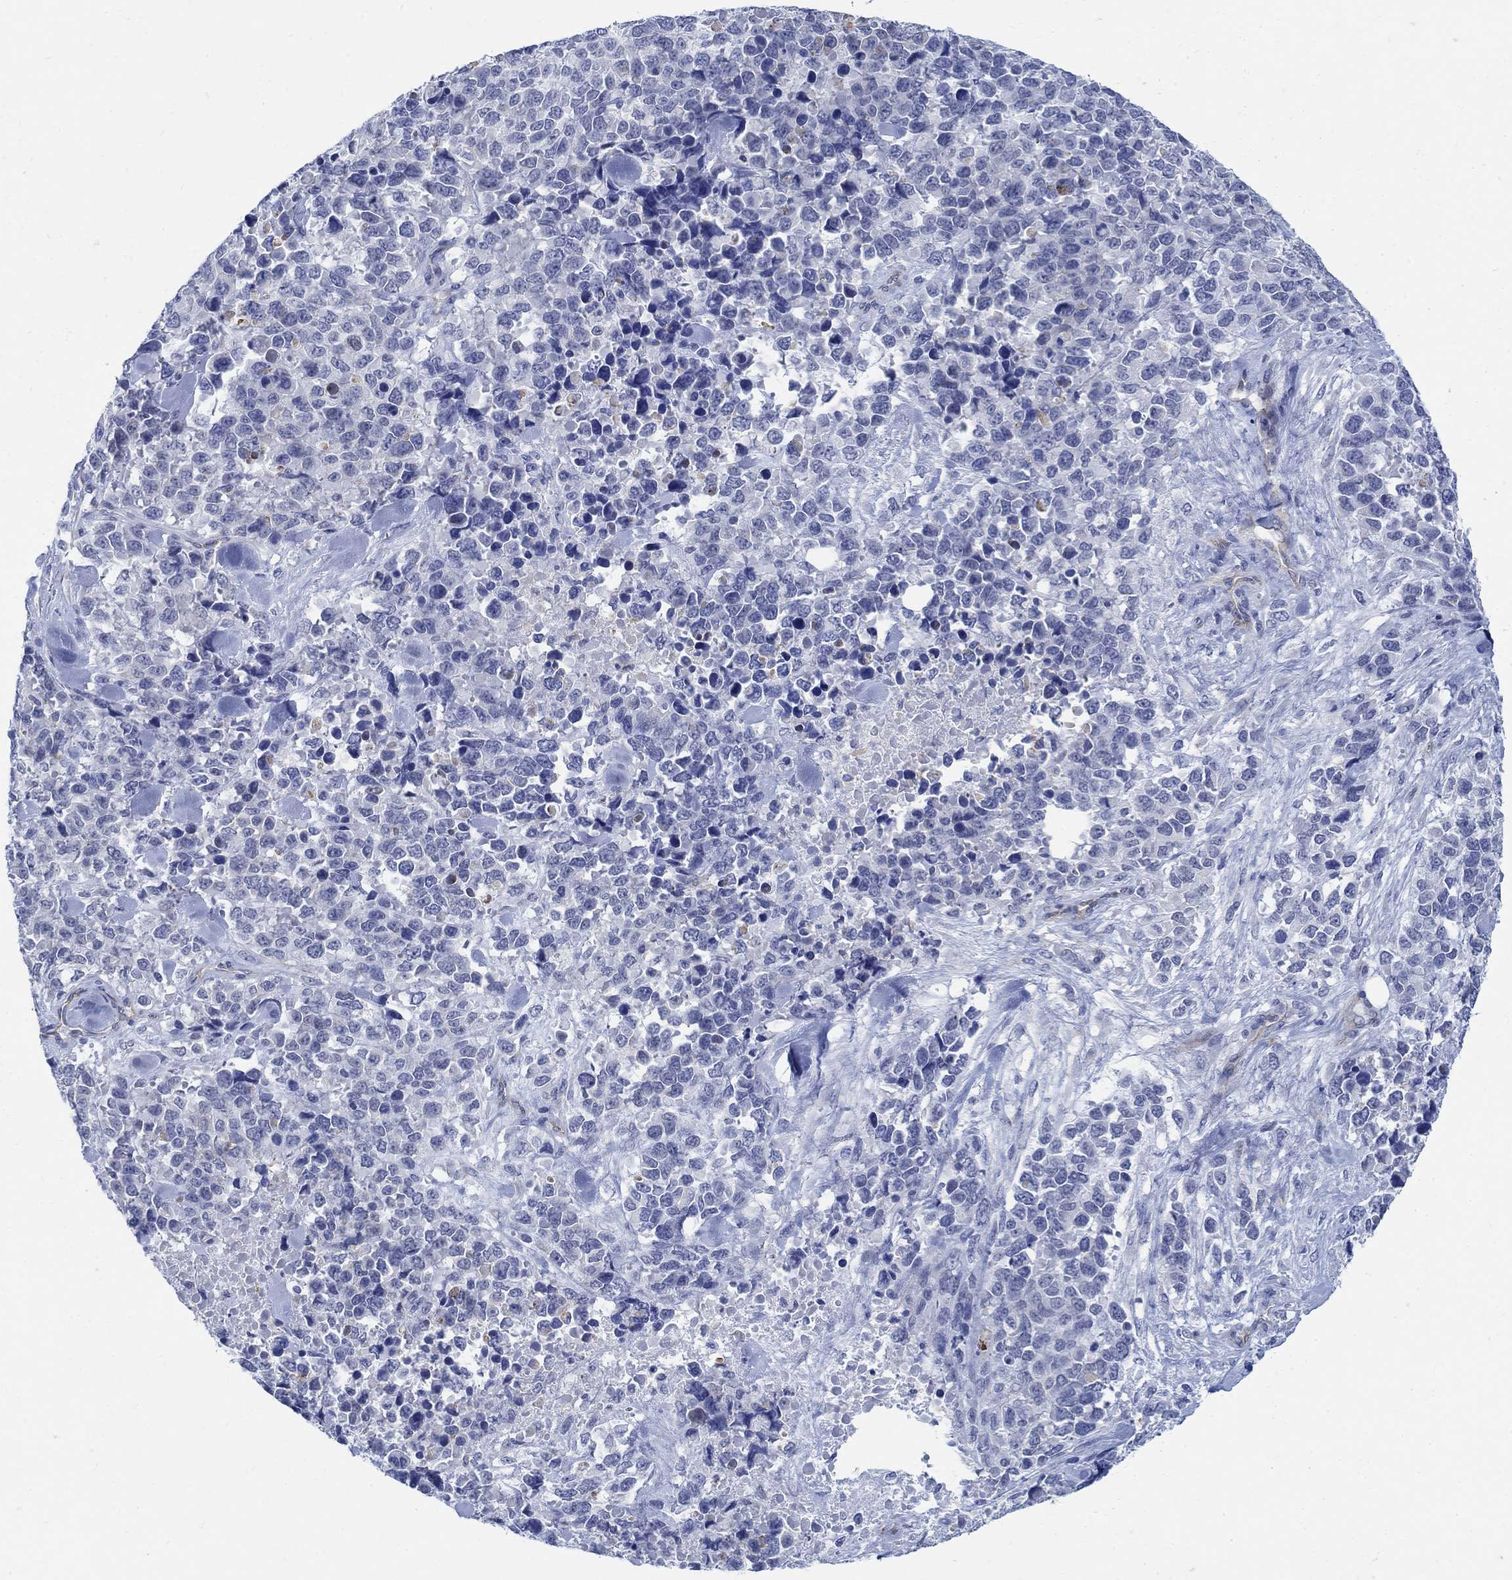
{"staining": {"intensity": "negative", "quantity": "none", "location": "none"}, "tissue": "melanoma", "cell_type": "Tumor cells", "image_type": "cancer", "snomed": [{"axis": "morphology", "description": "Malignant melanoma, Metastatic site"}, {"axis": "topography", "description": "Skin"}], "caption": "This is an immunohistochemistry (IHC) image of melanoma. There is no staining in tumor cells.", "gene": "PHF21B", "patient": {"sex": "male", "age": 84}}